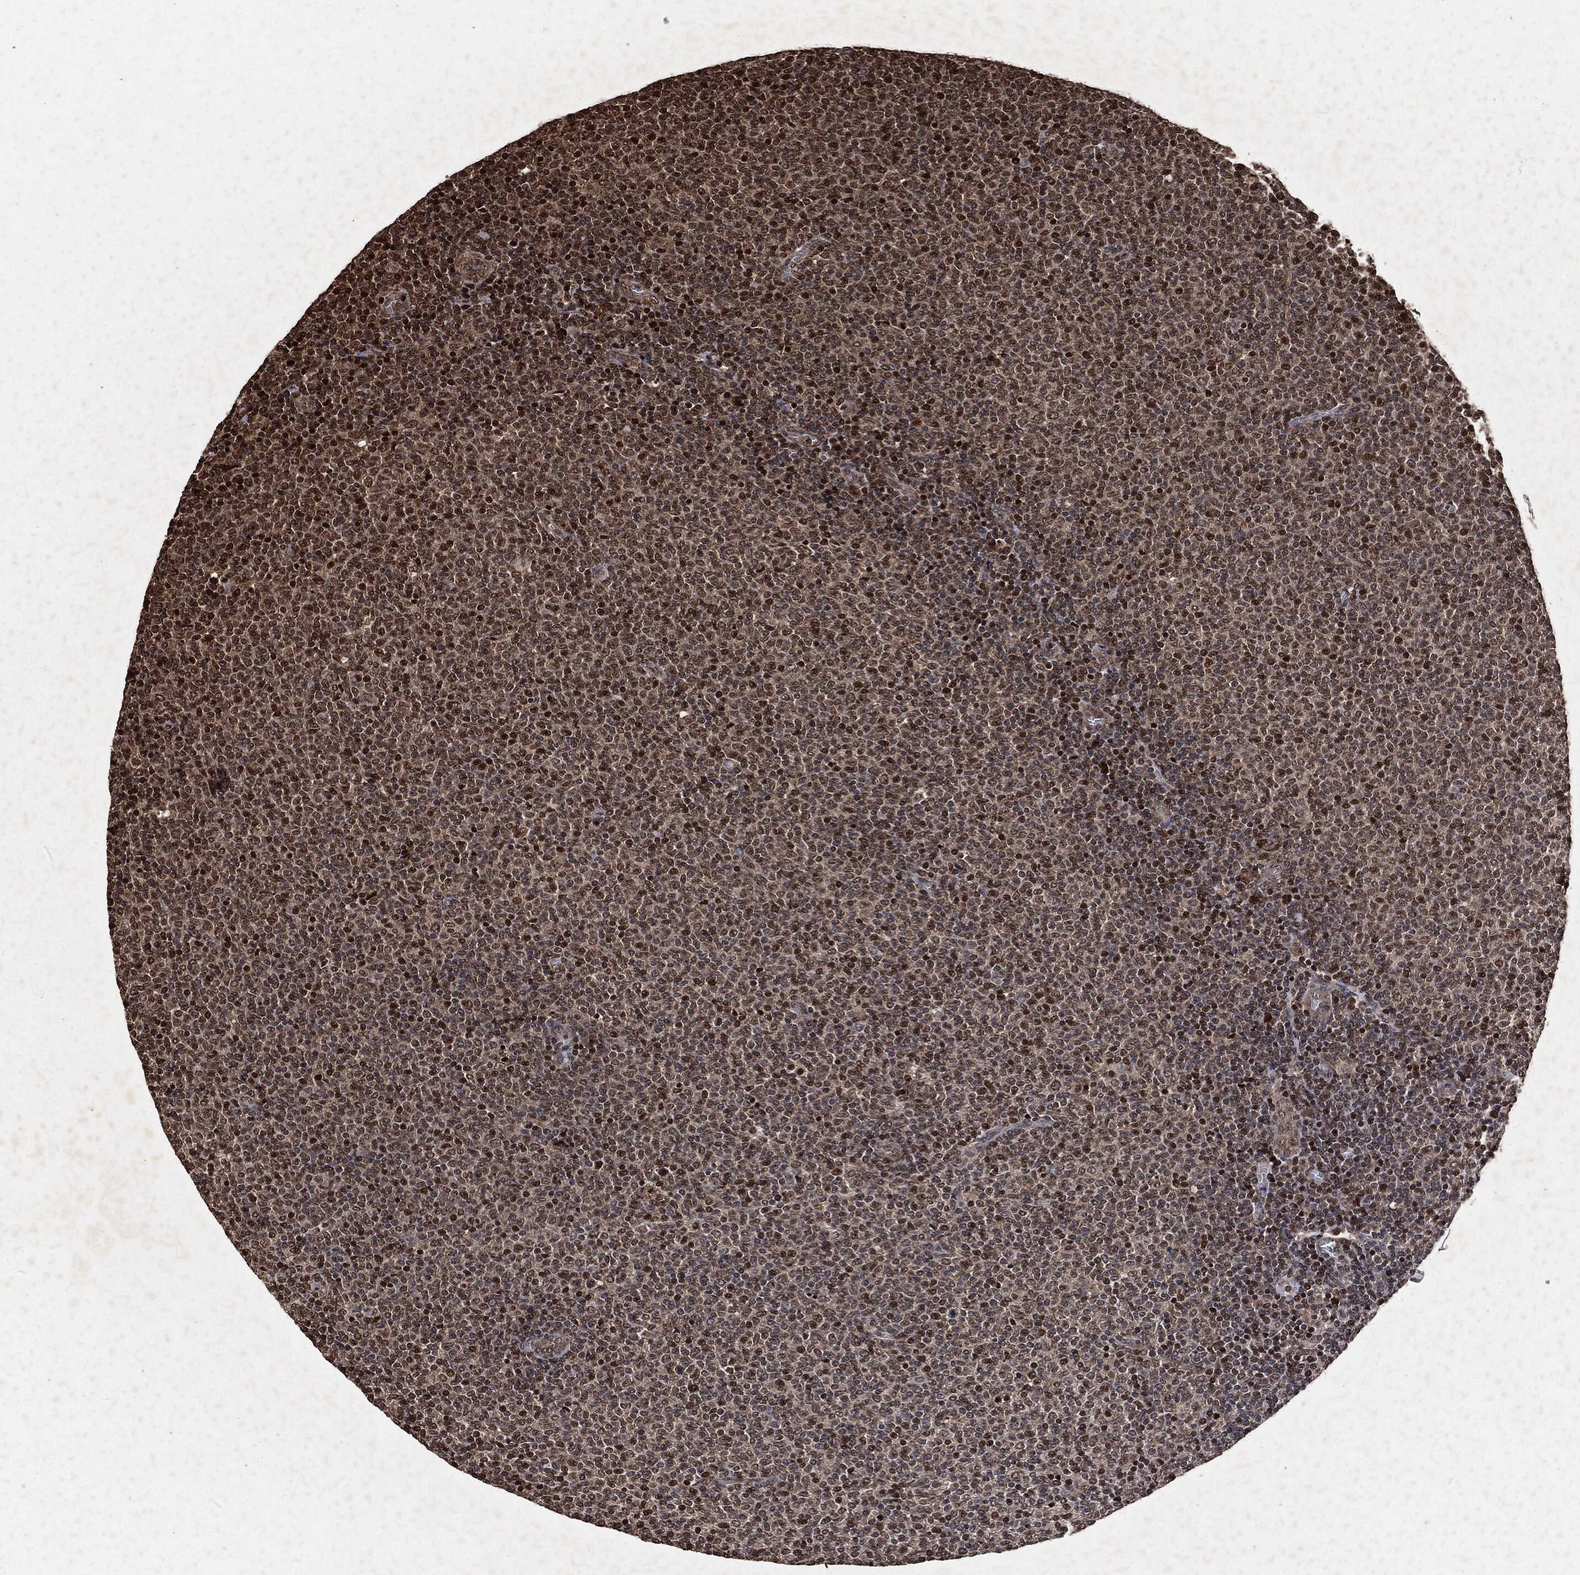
{"staining": {"intensity": "strong", "quantity": "<25%", "location": "nuclear"}, "tissue": "lymphoma", "cell_type": "Tumor cells", "image_type": "cancer", "snomed": [{"axis": "morphology", "description": "Malignant lymphoma, non-Hodgkin's type, Low grade"}, {"axis": "topography", "description": "Lymph node"}], "caption": "Immunohistochemical staining of human malignant lymphoma, non-Hodgkin's type (low-grade) shows medium levels of strong nuclear positivity in about <25% of tumor cells.", "gene": "SNAI1", "patient": {"sex": "male", "age": 52}}